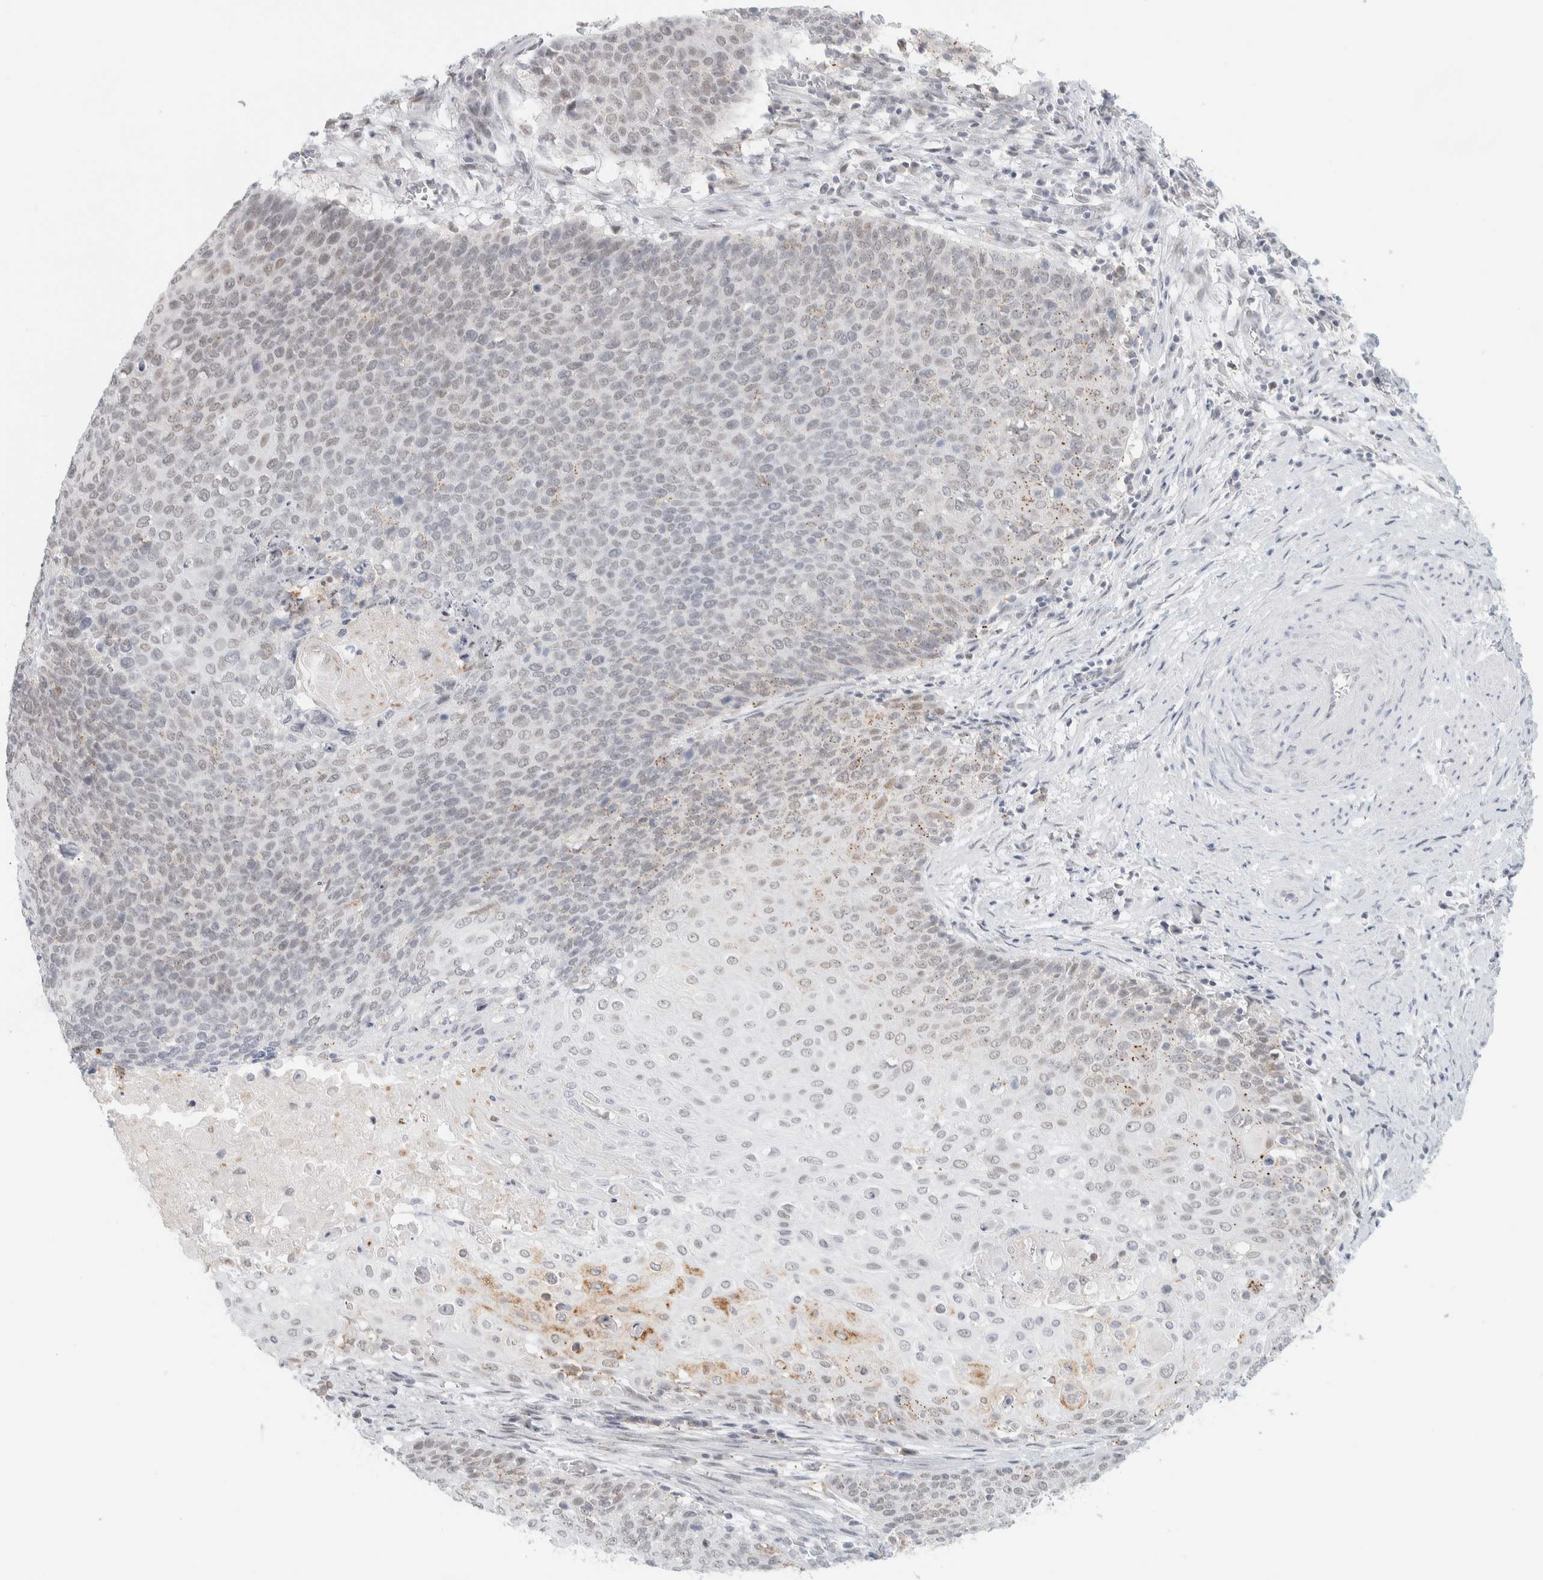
{"staining": {"intensity": "weak", "quantity": "<25%", "location": "cytoplasmic/membranous"}, "tissue": "cervical cancer", "cell_type": "Tumor cells", "image_type": "cancer", "snomed": [{"axis": "morphology", "description": "Squamous cell carcinoma, NOS"}, {"axis": "topography", "description": "Cervix"}], "caption": "There is no significant positivity in tumor cells of squamous cell carcinoma (cervical).", "gene": "CDH17", "patient": {"sex": "female", "age": 39}}